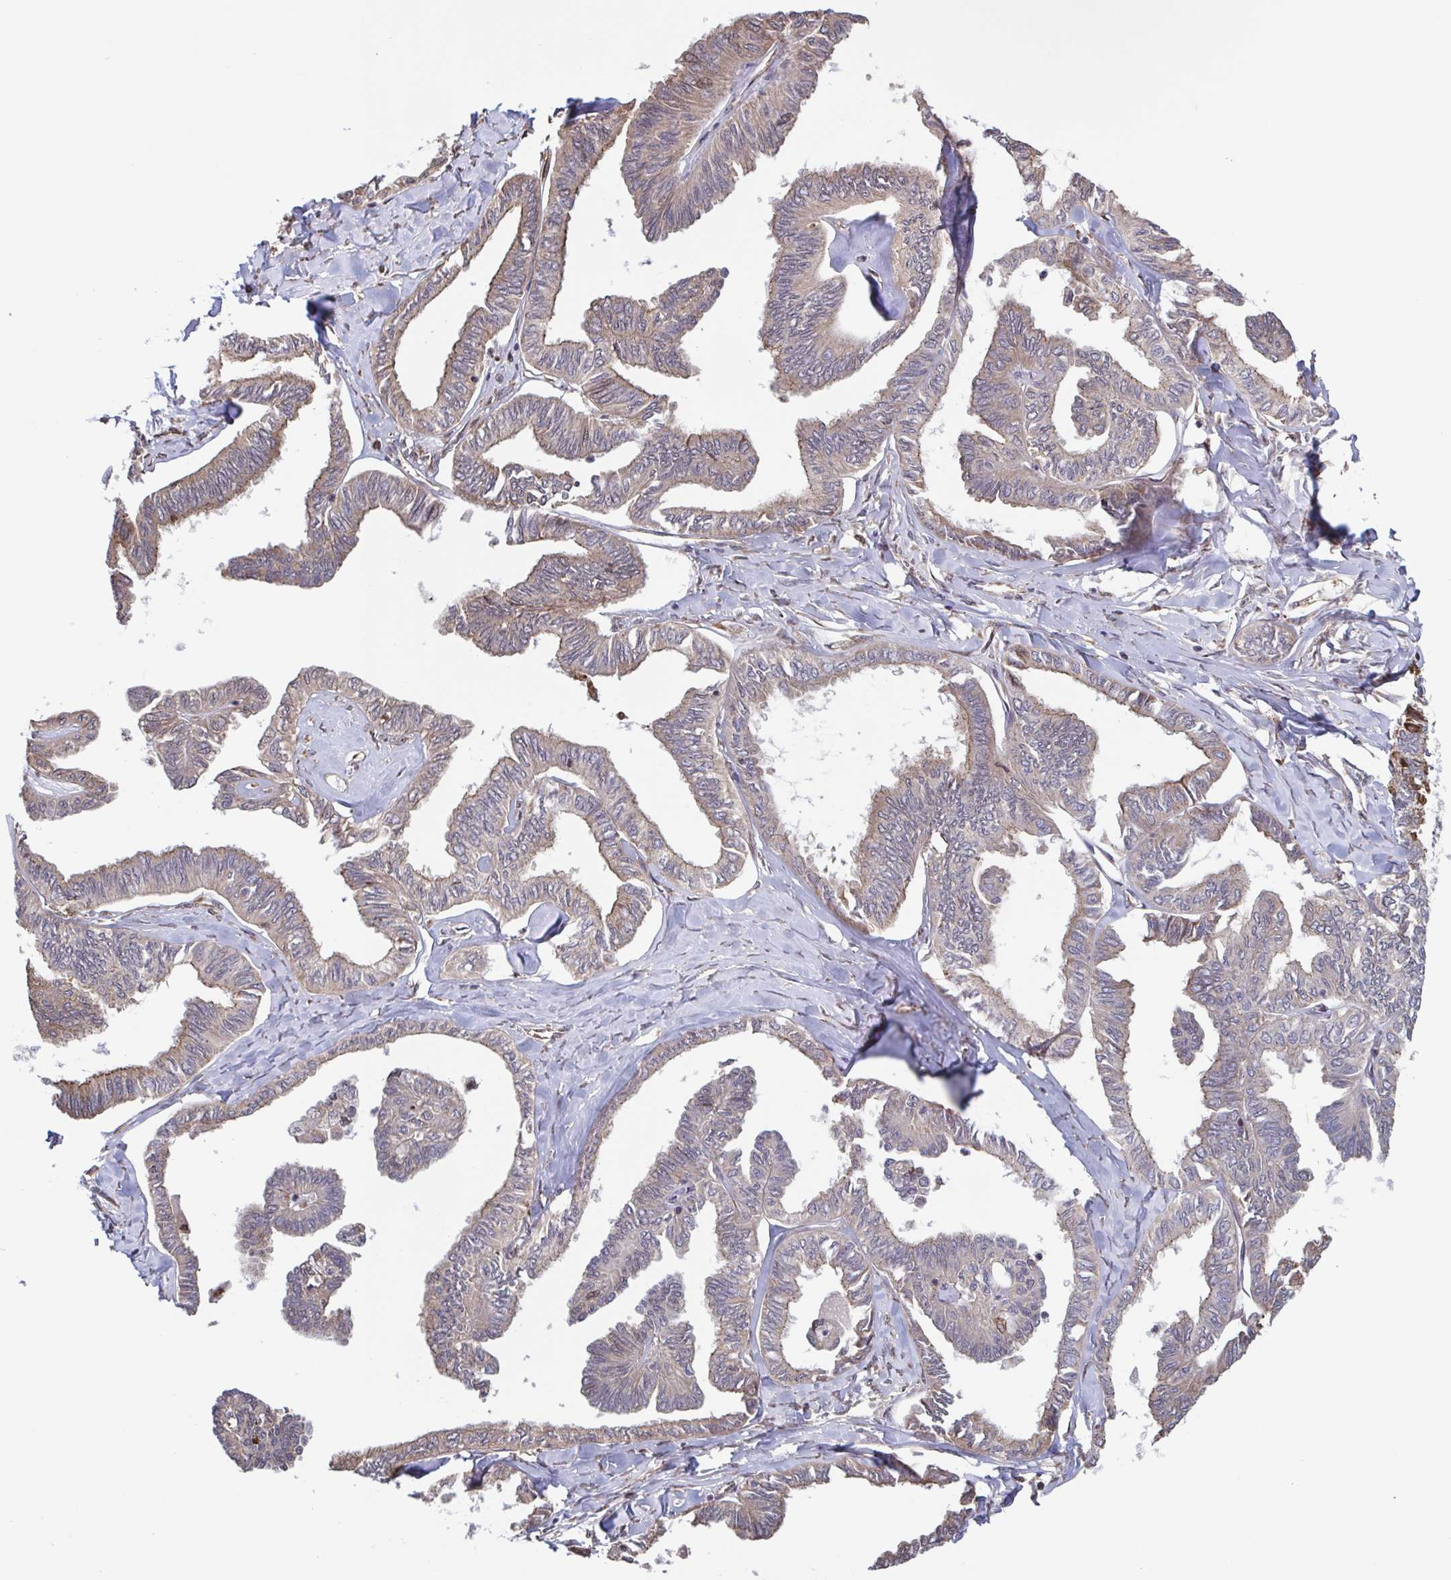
{"staining": {"intensity": "weak", "quantity": "<25%", "location": "cytoplasmic/membranous"}, "tissue": "ovarian cancer", "cell_type": "Tumor cells", "image_type": "cancer", "snomed": [{"axis": "morphology", "description": "Carcinoma, endometroid"}, {"axis": "topography", "description": "Ovary"}], "caption": "High magnification brightfield microscopy of endometroid carcinoma (ovarian) stained with DAB (3,3'-diaminobenzidine) (brown) and counterstained with hematoxylin (blue): tumor cells show no significant expression. The staining was performed using DAB to visualize the protein expression in brown, while the nuclei were stained in blue with hematoxylin (Magnification: 20x).", "gene": "SEC63", "patient": {"sex": "female", "age": 70}}